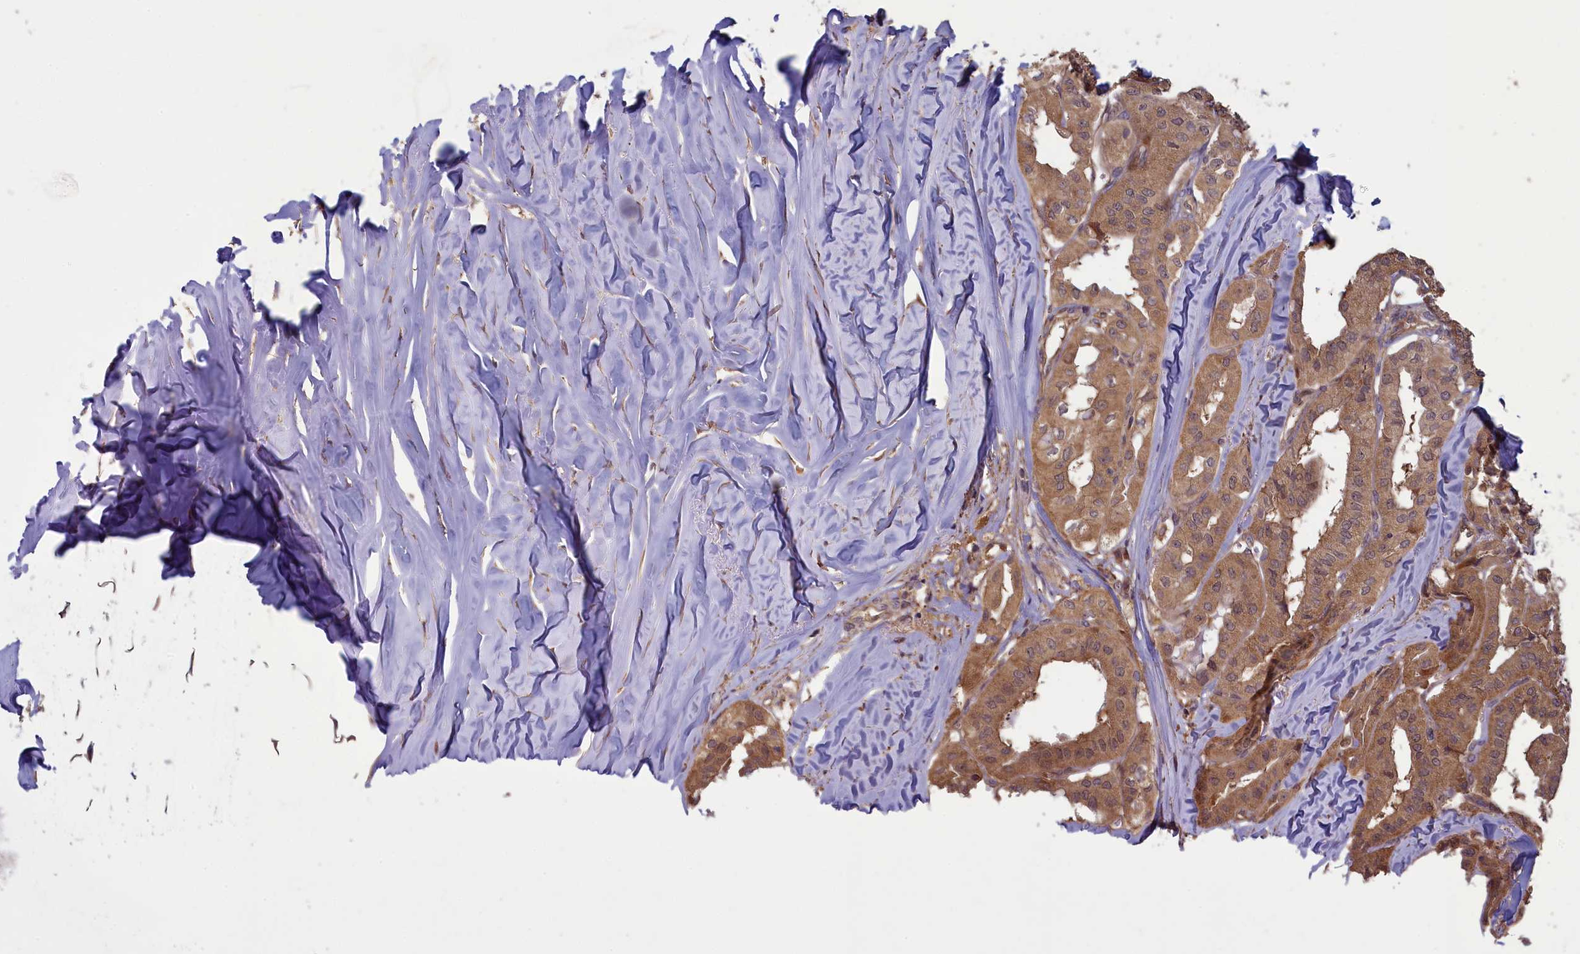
{"staining": {"intensity": "moderate", "quantity": ">75%", "location": "cytoplasmic/membranous,nuclear"}, "tissue": "thyroid cancer", "cell_type": "Tumor cells", "image_type": "cancer", "snomed": [{"axis": "morphology", "description": "Papillary adenocarcinoma, NOS"}, {"axis": "topography", "description": "Thyroid gland"}], "caption": "Thyroid cancer was stained to show a protein in brown. There is medium levels of moderate cytoplasmic/membranous and nuclear staining in about >75% of tumor cells.", "gene": "CIAO2B", "patient": {"sex": "female", "age": 59}}